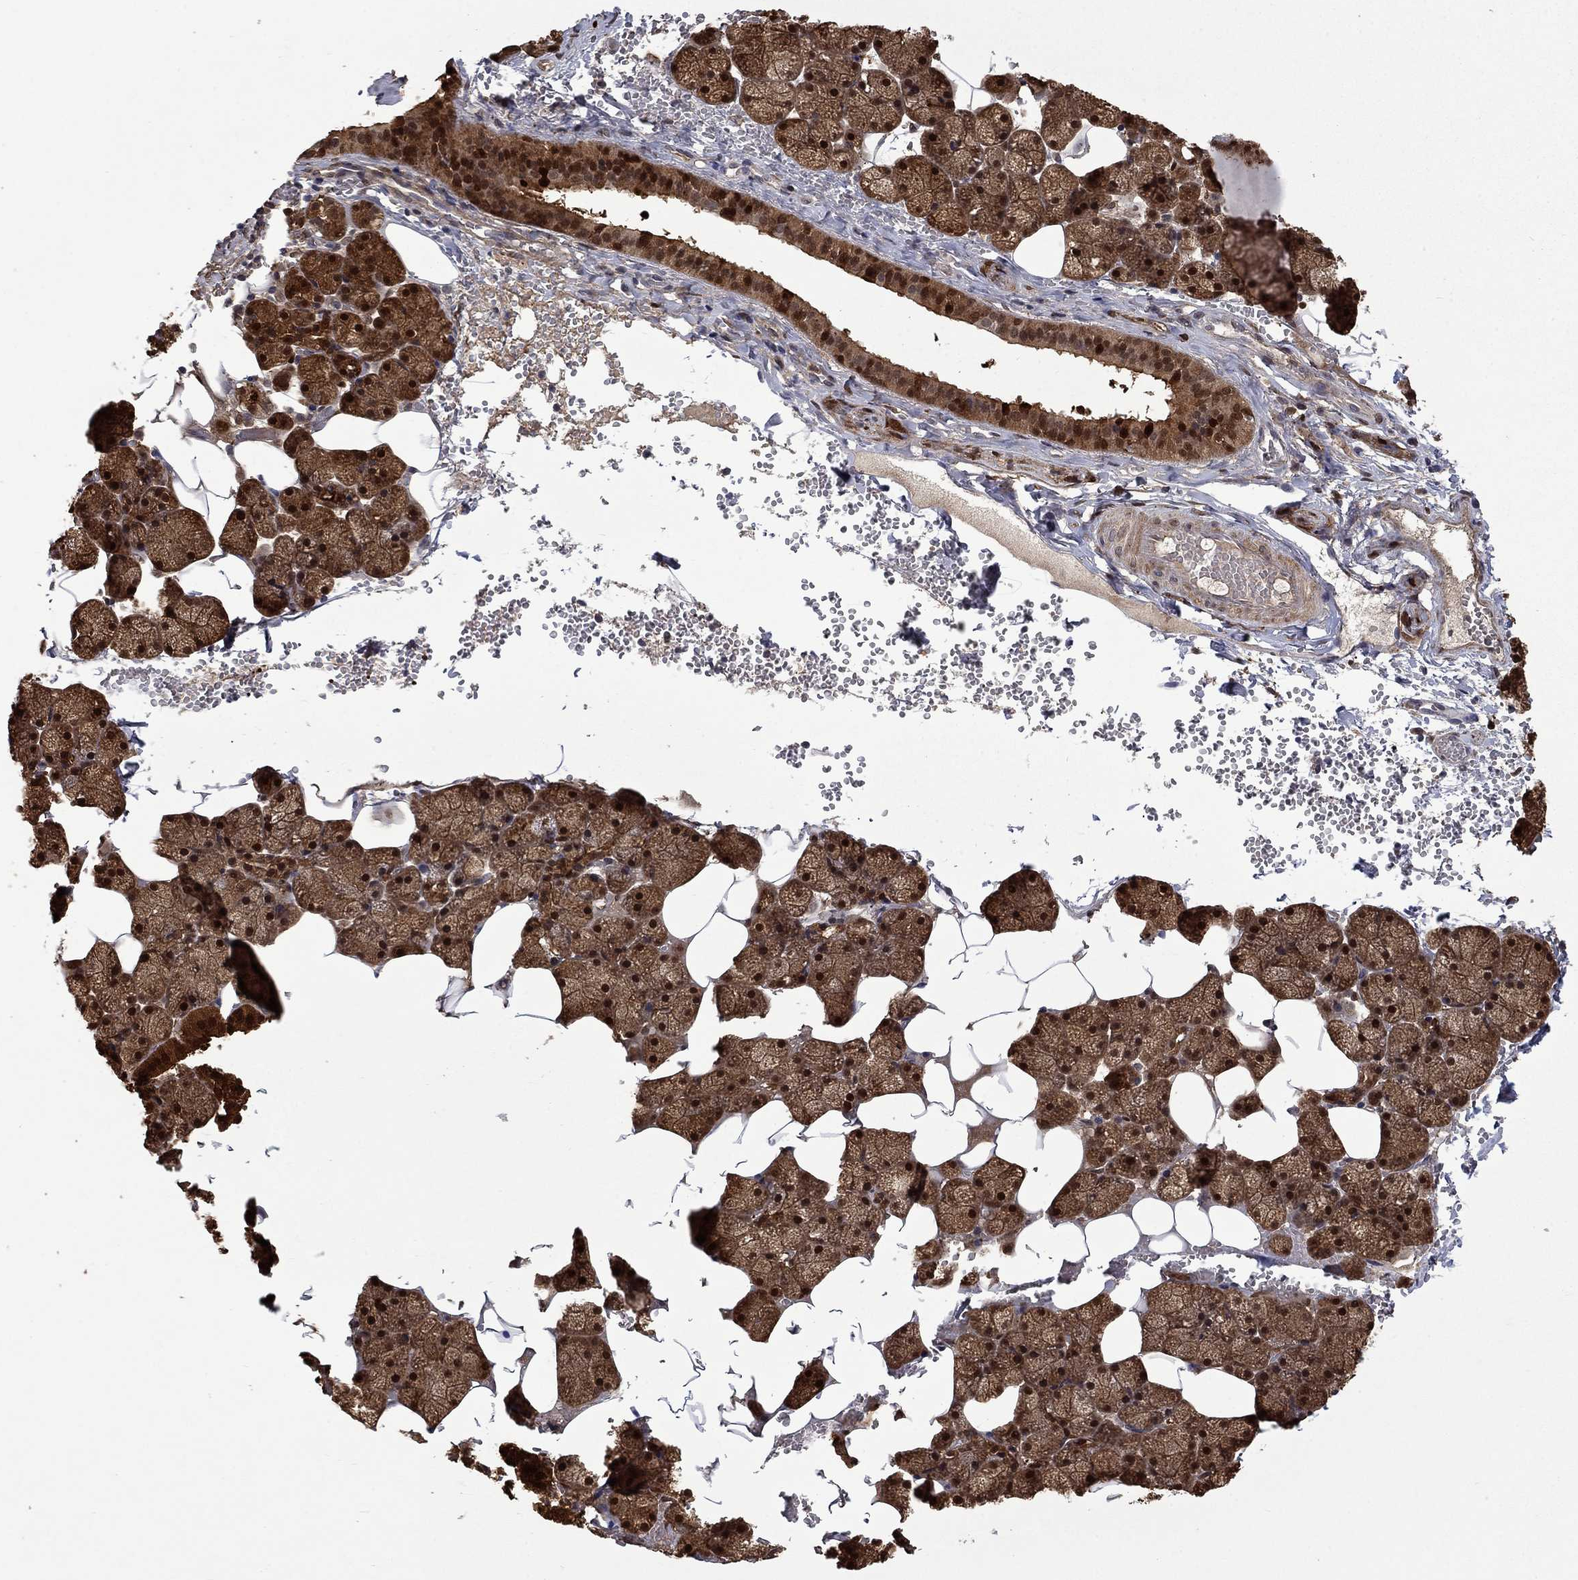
{"staining": {"intensity": "strong", "quantity": ">75%", "location": "cytoplasmic/membranous,nuclear"}, "tissue": "salivary gland", "cell_type": "Glandular cells", "image_type": "normal", "snomed": [{"axis": "morphology", "description": "Normal tissue, NOS"}, {"axis": "topography", "description": "Salivary gland"}], "caption": "The histopathology image exhibits immunohistochemical staining of benign salivary gland. There is strong cytoplasmic/membranous,nuclear staining is present in approximately >75% of glandular cells. (brown staining indicates protein expression, while blue staining denotes nuclei).", "gene": "CBR1", "patient": {"sex": "male", "age": 38}}